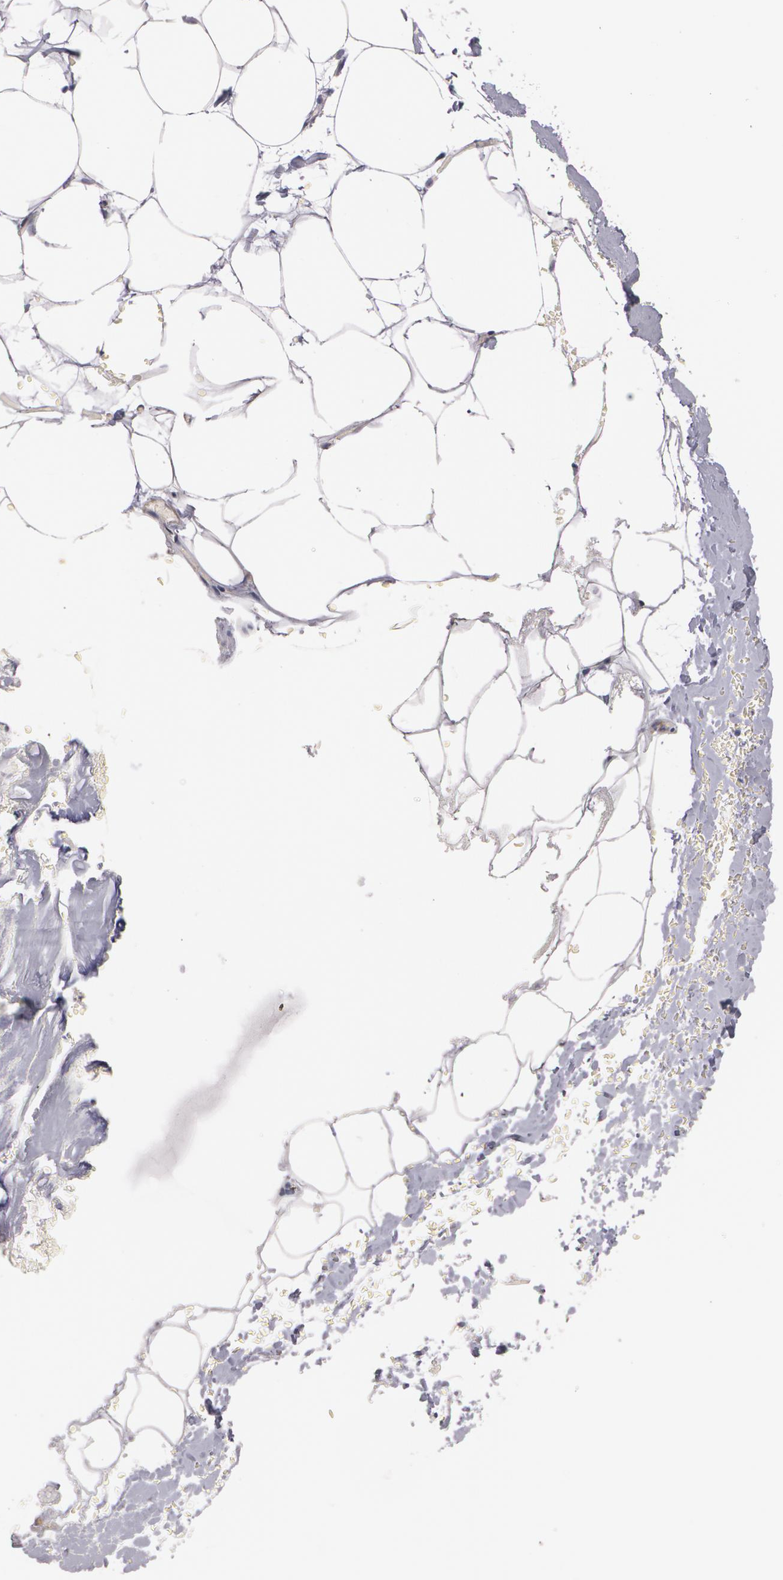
{"staining": {"intensity": "negative", "quantity": "none", "location": "none"}, "tissue": "breast", "cell_type": "Adipocytes", "image_type": "normal", "snomed": [{"axis": "morphology", "description": "Normal tissue, NOS"}, {"axis": "topography", "description": "Breast"}], "caption": "A high-resolution histopathology image shows IHC staining of unremarkable breast, which shows no significant expression in adipocytes. Nuclei are stained in blue.", "gene": "NGFR", "patient": {"sex": "female", "age": 75}}